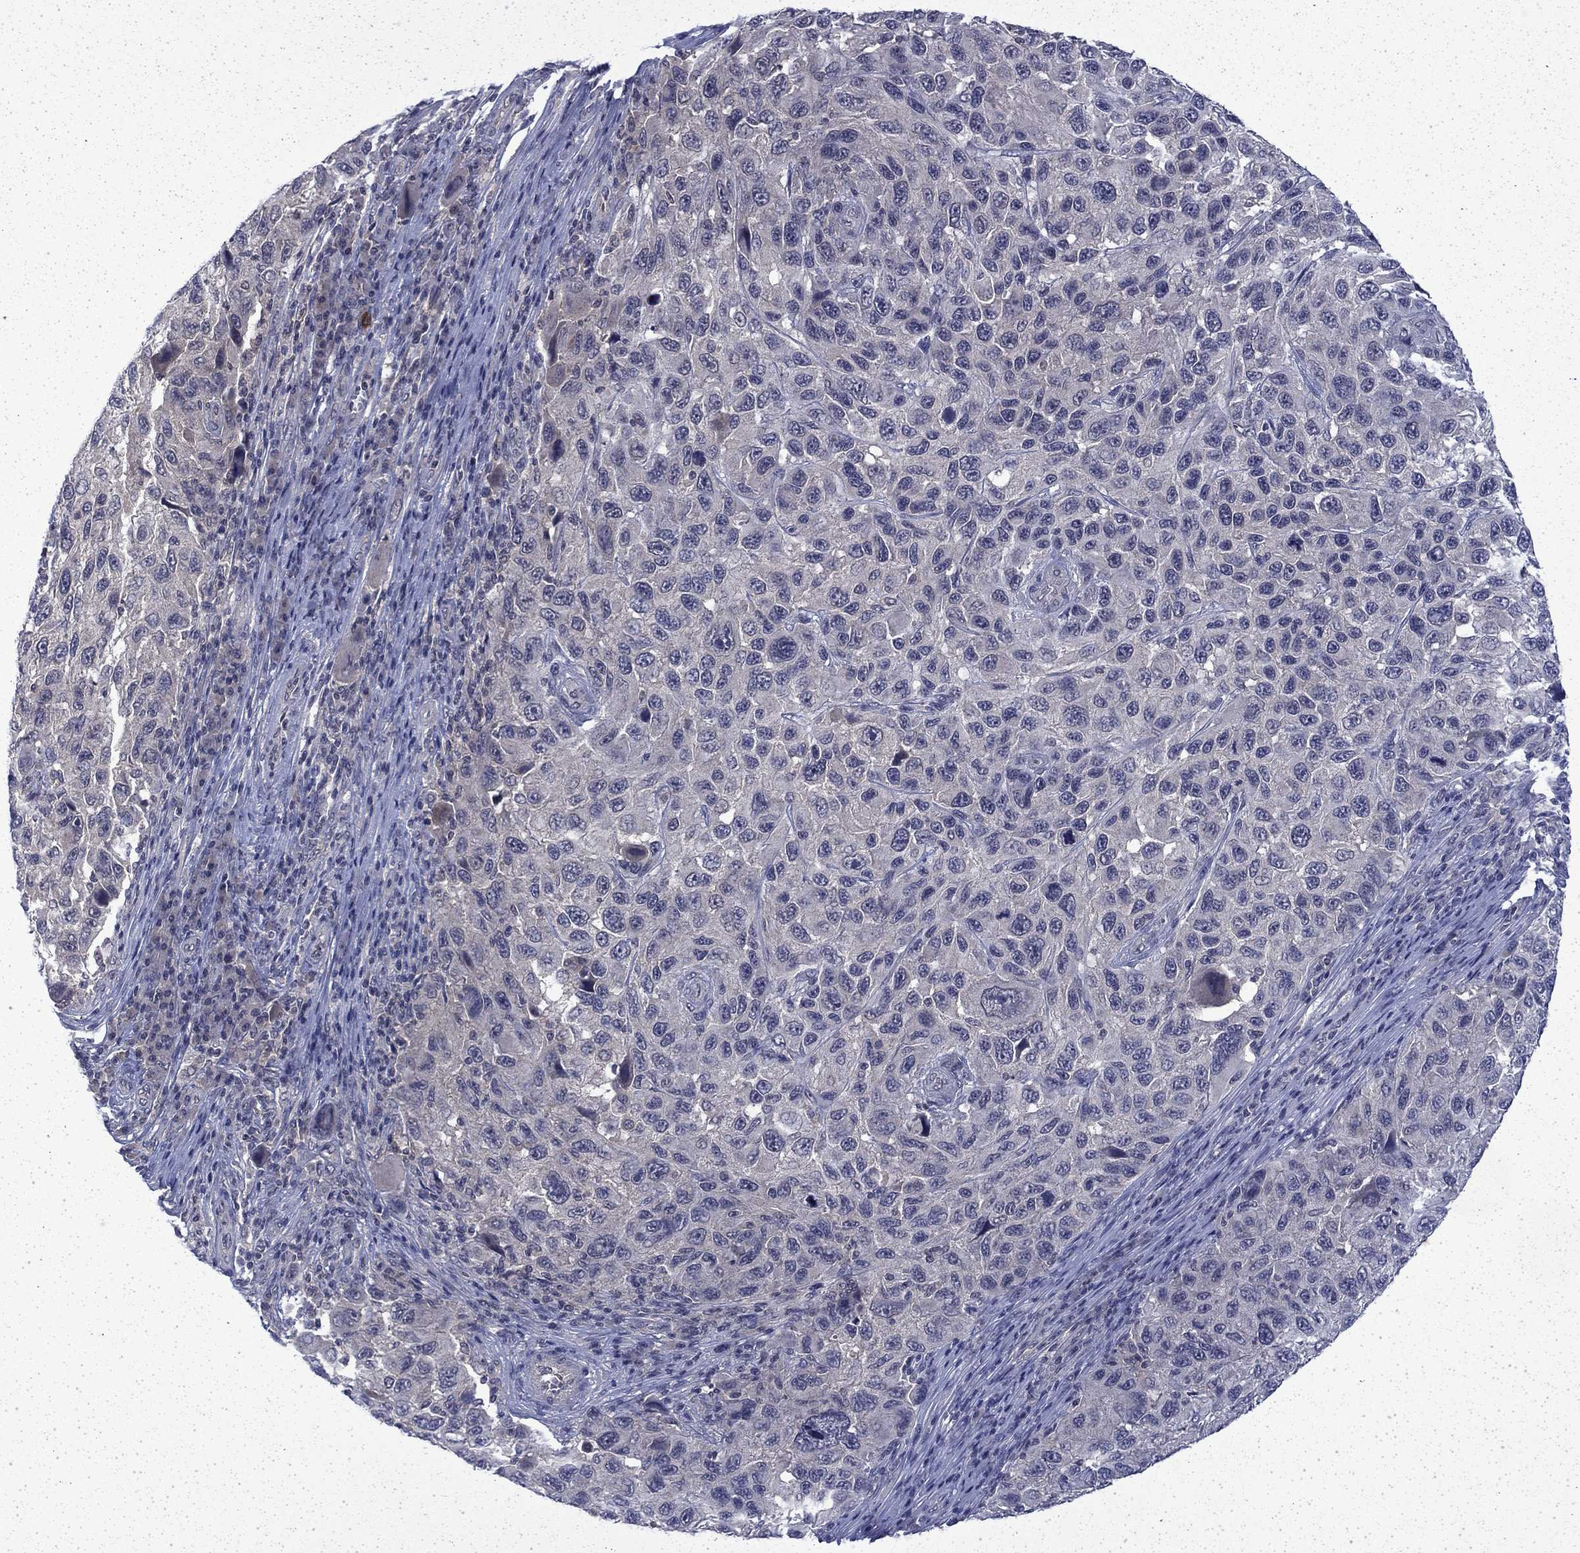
{"staining": {"intensity": "negative", "quantity": "none", "location": "none"}, "tissue": "melanoma", "cell_type": "Tumor cells", "image_type": "cancer", "snomed": [{"axis": "morphology", "description": "Malignant melanoma, NOS"}, {"axis": "topography", "description": "Skin"}], "caption": "Tumor cells show no significant protein positivity in malignant melanoma.", "gene": "CHAT", "patient": {"sex": "male", "age": 53}}